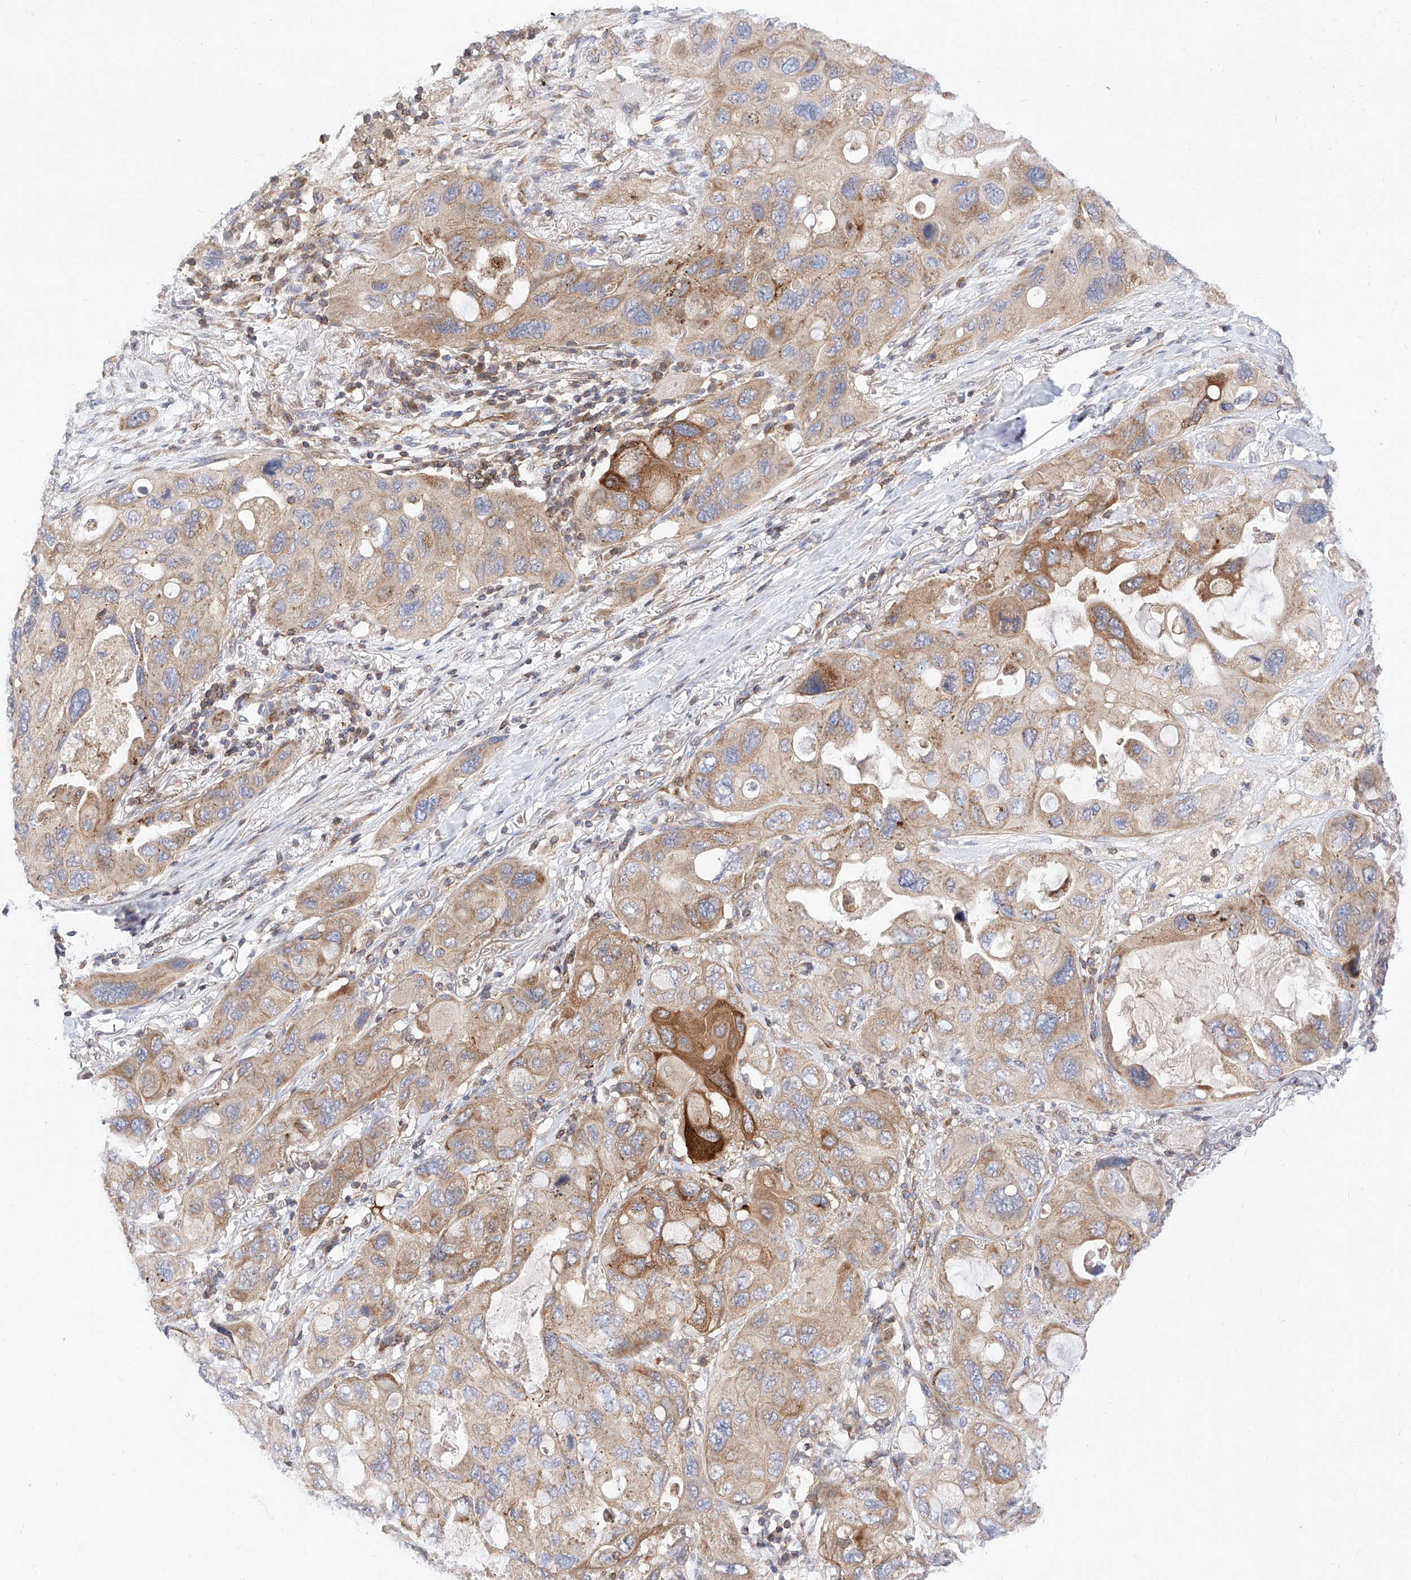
{"staining": {"intensity": "moderate", "quantity": "25%-75%", "location": "cytoplasmic/membranous"}, "tissue": "lung cancer", "cell_type": "Tumor cells", "image_type": "cancer", "snomed": [{"axis": "morphology", "description": "Squamous cell carcinoma, NOS"}, {"axis": "topography", "description": "Lung"}], "caption": "A brown stain shows moderate cytoplasmic/membranous expression of a protein in lung cancer (squamous cell carcinoma) tumor cells. Nuclei are stained in blue.", "gene": "NR1D1", "patient": {"sex": "female", "age": 73}}